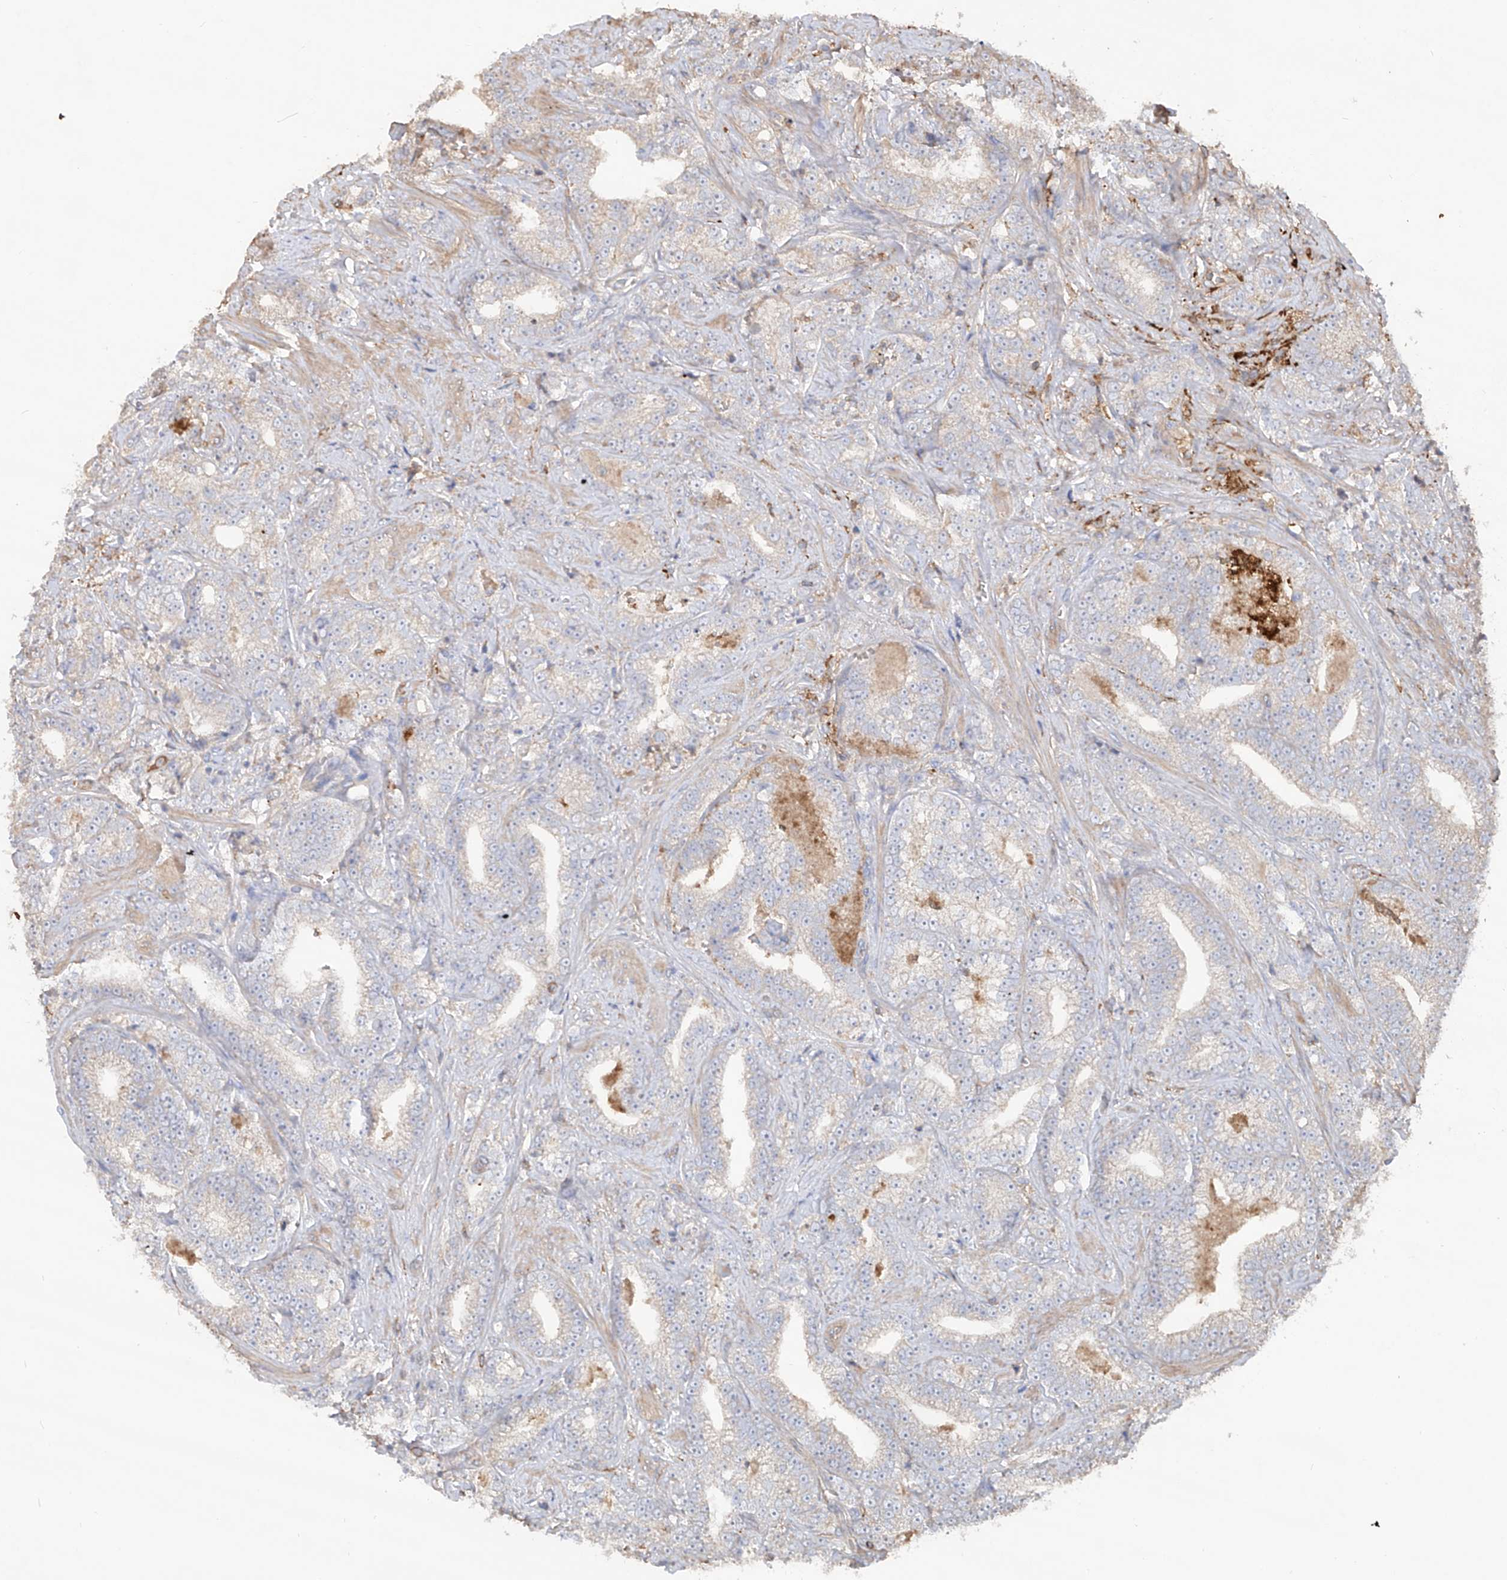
{"staining": {"intensity": "negative", "quantity": "none", "location": "none"}, "tissue": "prostate cancer", "cell_type": "Tumor cells", "image_type": "cancer", "snomed": [{"axis": "morphology", "description": "Adenocarcinoma, High grade"}, {"axis": "topography", "description": "Prostate and seminal vesicle, NOS"}], "caption": "This is an immunohistochemistry (IHC) micrograph of human prostate cancer (adenocarcinoma (high-grade)). There is no staining in tumor cells.", "gene": "EDN1", "patient": {"sex": "male", "age": 67}}